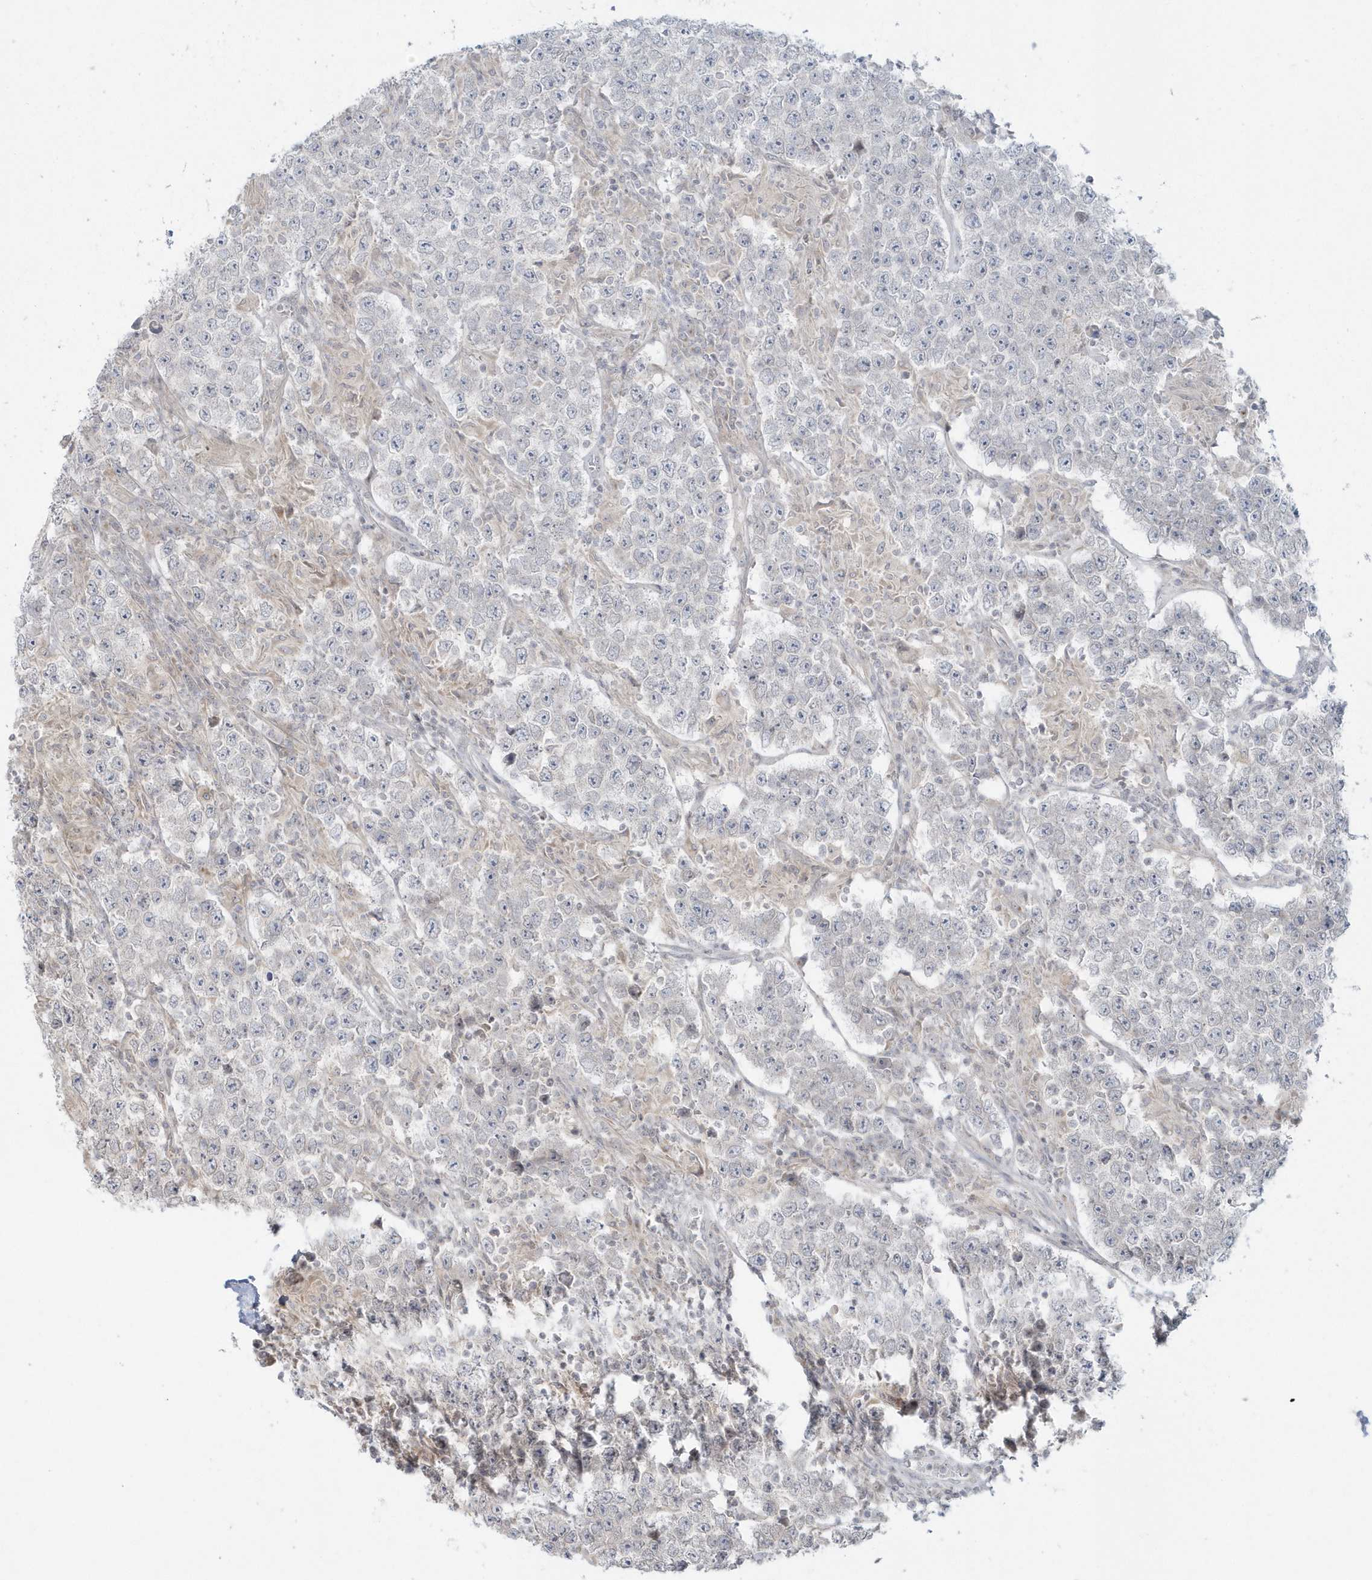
{"staining": {"intensity": "negative", "quantity": "none", "location": "none"}, "tissue": "testis cancer", "cell_type": "Tumor cells", "image_type": "cancer", "snomed": [{"axis": "morphology", "description": "Normal tissue, NOS"}, {"axis": "morphology", "description": "Urothelial carcinoma, High grade"}, {"axis": "morphology", "description": "Seminoma, NOS"}, {"axis": "morphology", "description": "Carcinoma, Embryonal, NOS"}, {"axis": "topography", "description": "Urinary bladder"}, {"axis": "topography", "description": "Testis"}], "caption": "Tumor cells show no significant protein expression in high-grade urothelial carcinoma (testis). (Stains: DAB (3,3'-diaminobenzidine) immunohistochemistry (IHC) with hematoxylin counter stain, Microscopy: brightfield microscopy at high magnification).", "gene": "BLTP3A", "patient": {"sex": "male", "age": 41}}